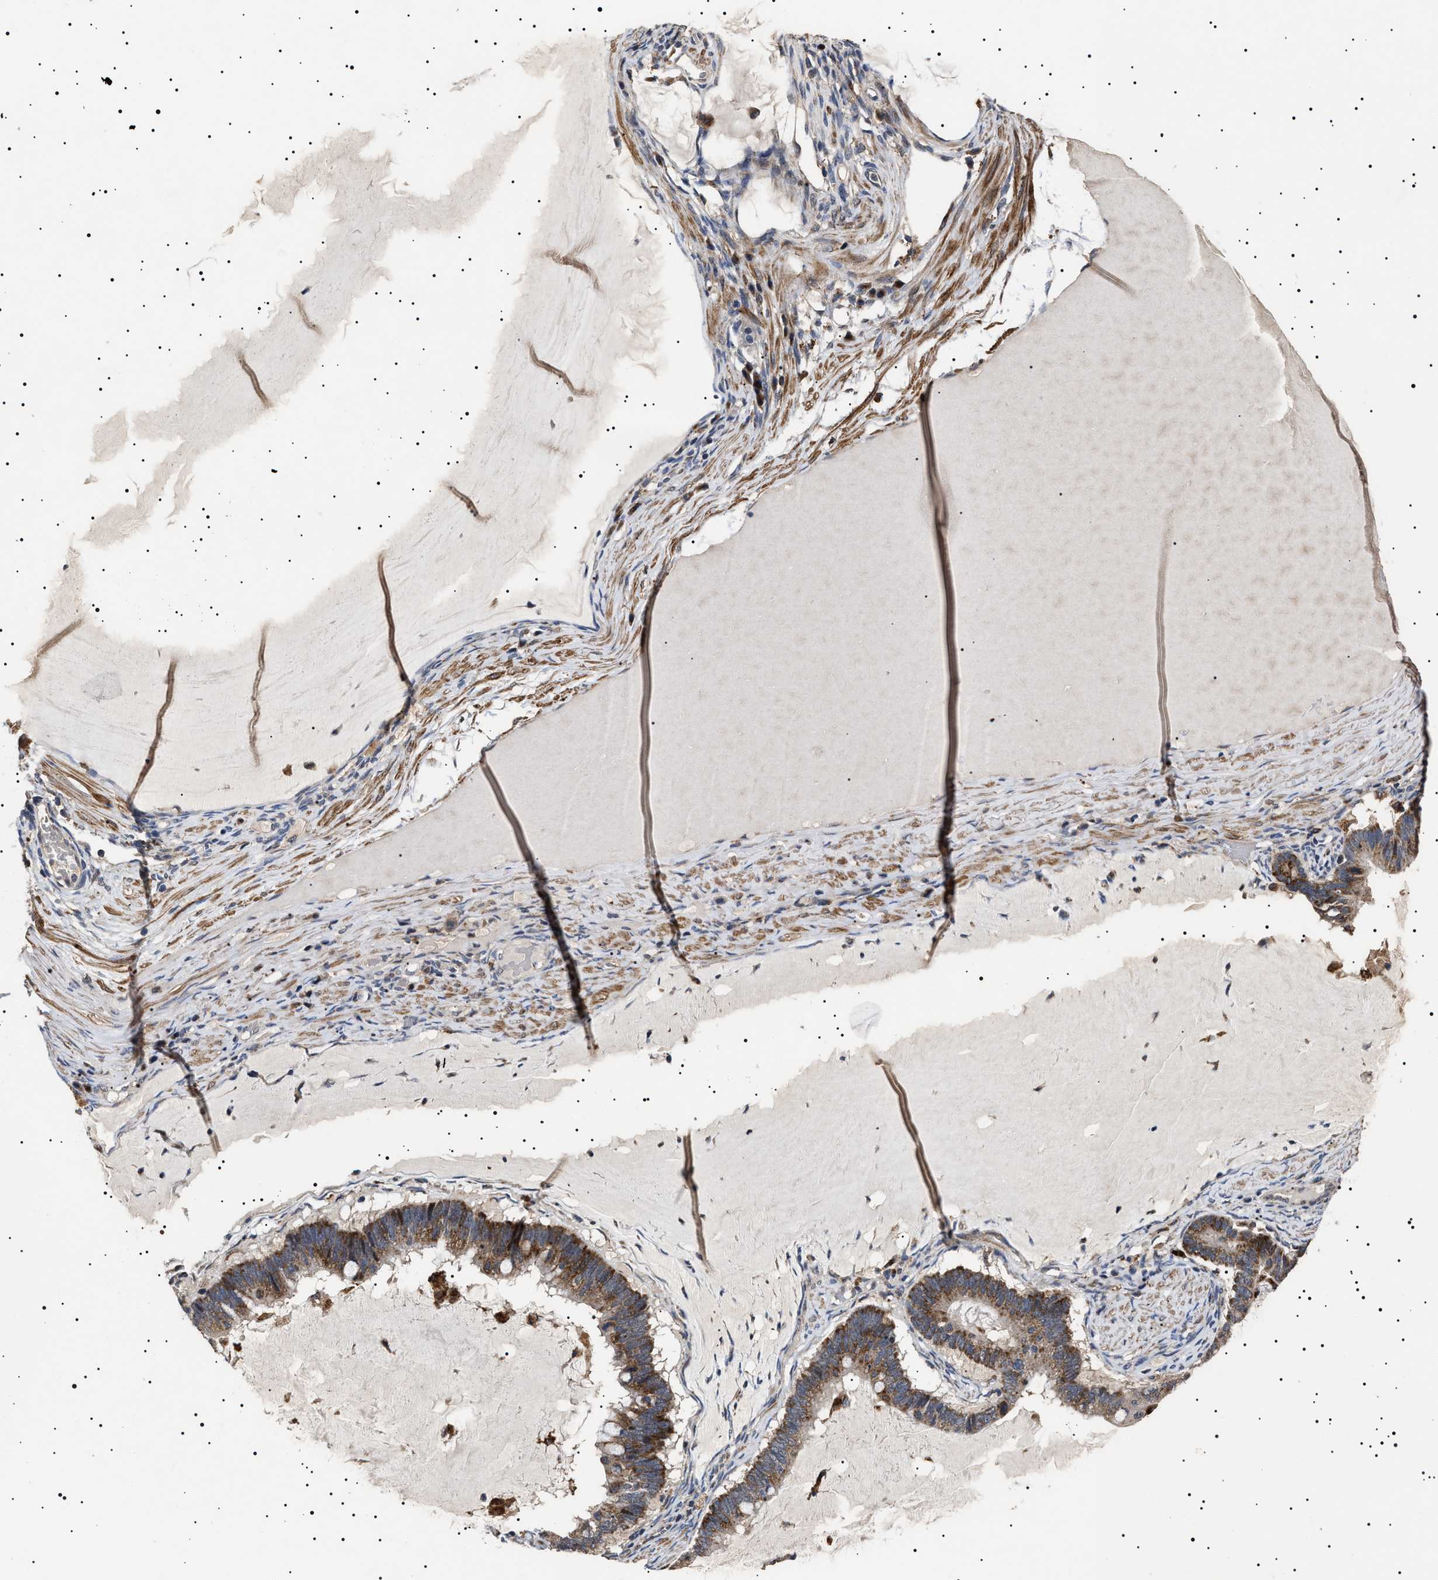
{"staining": {"intensity": "moderate", "quantity": ">75%", "location": "cytoplasmic/membranous"}, "tissue": "ovarian cancer", "cell_type": "Tumor cells", "image_type": "cancer", "snomed": [{"axis": "morphology", "description": "Cystadenocarcinoma, mucinous, NOS"}, {"axis": "topography", "description": "Ovary"}], "caption": "Protein analysis of ovarian mucinous cystadenocarcinoma tissue reveals moderate cytoplasmic/membranous expression in approximately >75% of tumor cells.", "gene": "RAB34", "patient": {"sex": "female", "age": 61}}